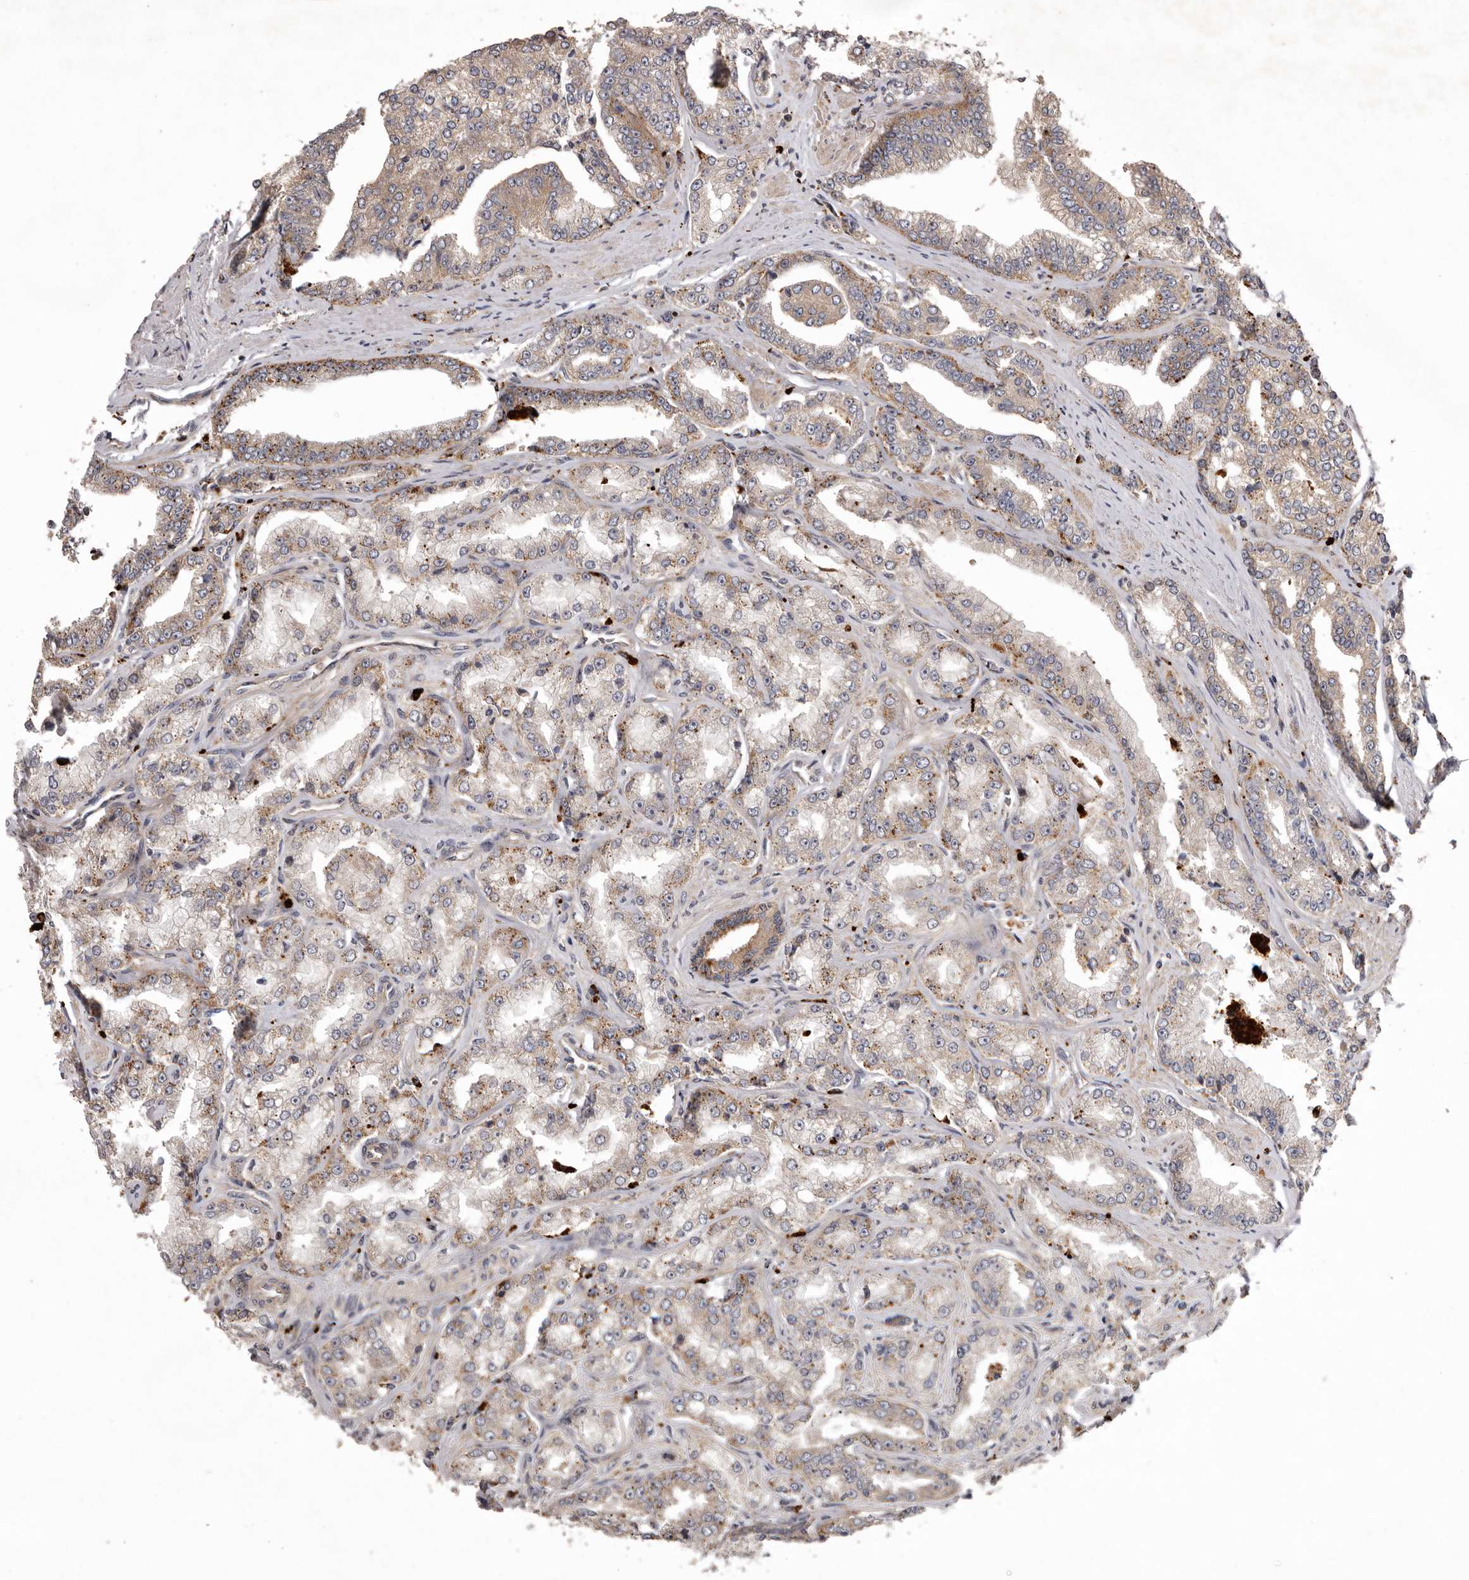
{"staining": {"intensity": "weak", "quantity": ">75%", "location": "cytoplasmic/membranous"}, "tissue": "prostate cancer", "cell_type": "Tumor cells", "image_type": "cancer", "snomed": [{"axis": "morphology", "description": "Adenocarcinoma, High grade"}, {"axis": "topography", "description": "Prostate"}], "caption": "Immunohistochemistry (IHC) (DAB (3,3'-diaminobenzidine)) staining of human prostate cancer (adenocarcinoma (high-grade)) reveals weak cytoplasmic/membranous protein staining in about >75% of tumor cells.", "gene": "WDR47", "patient": {"sex": "male", "age": 71}}